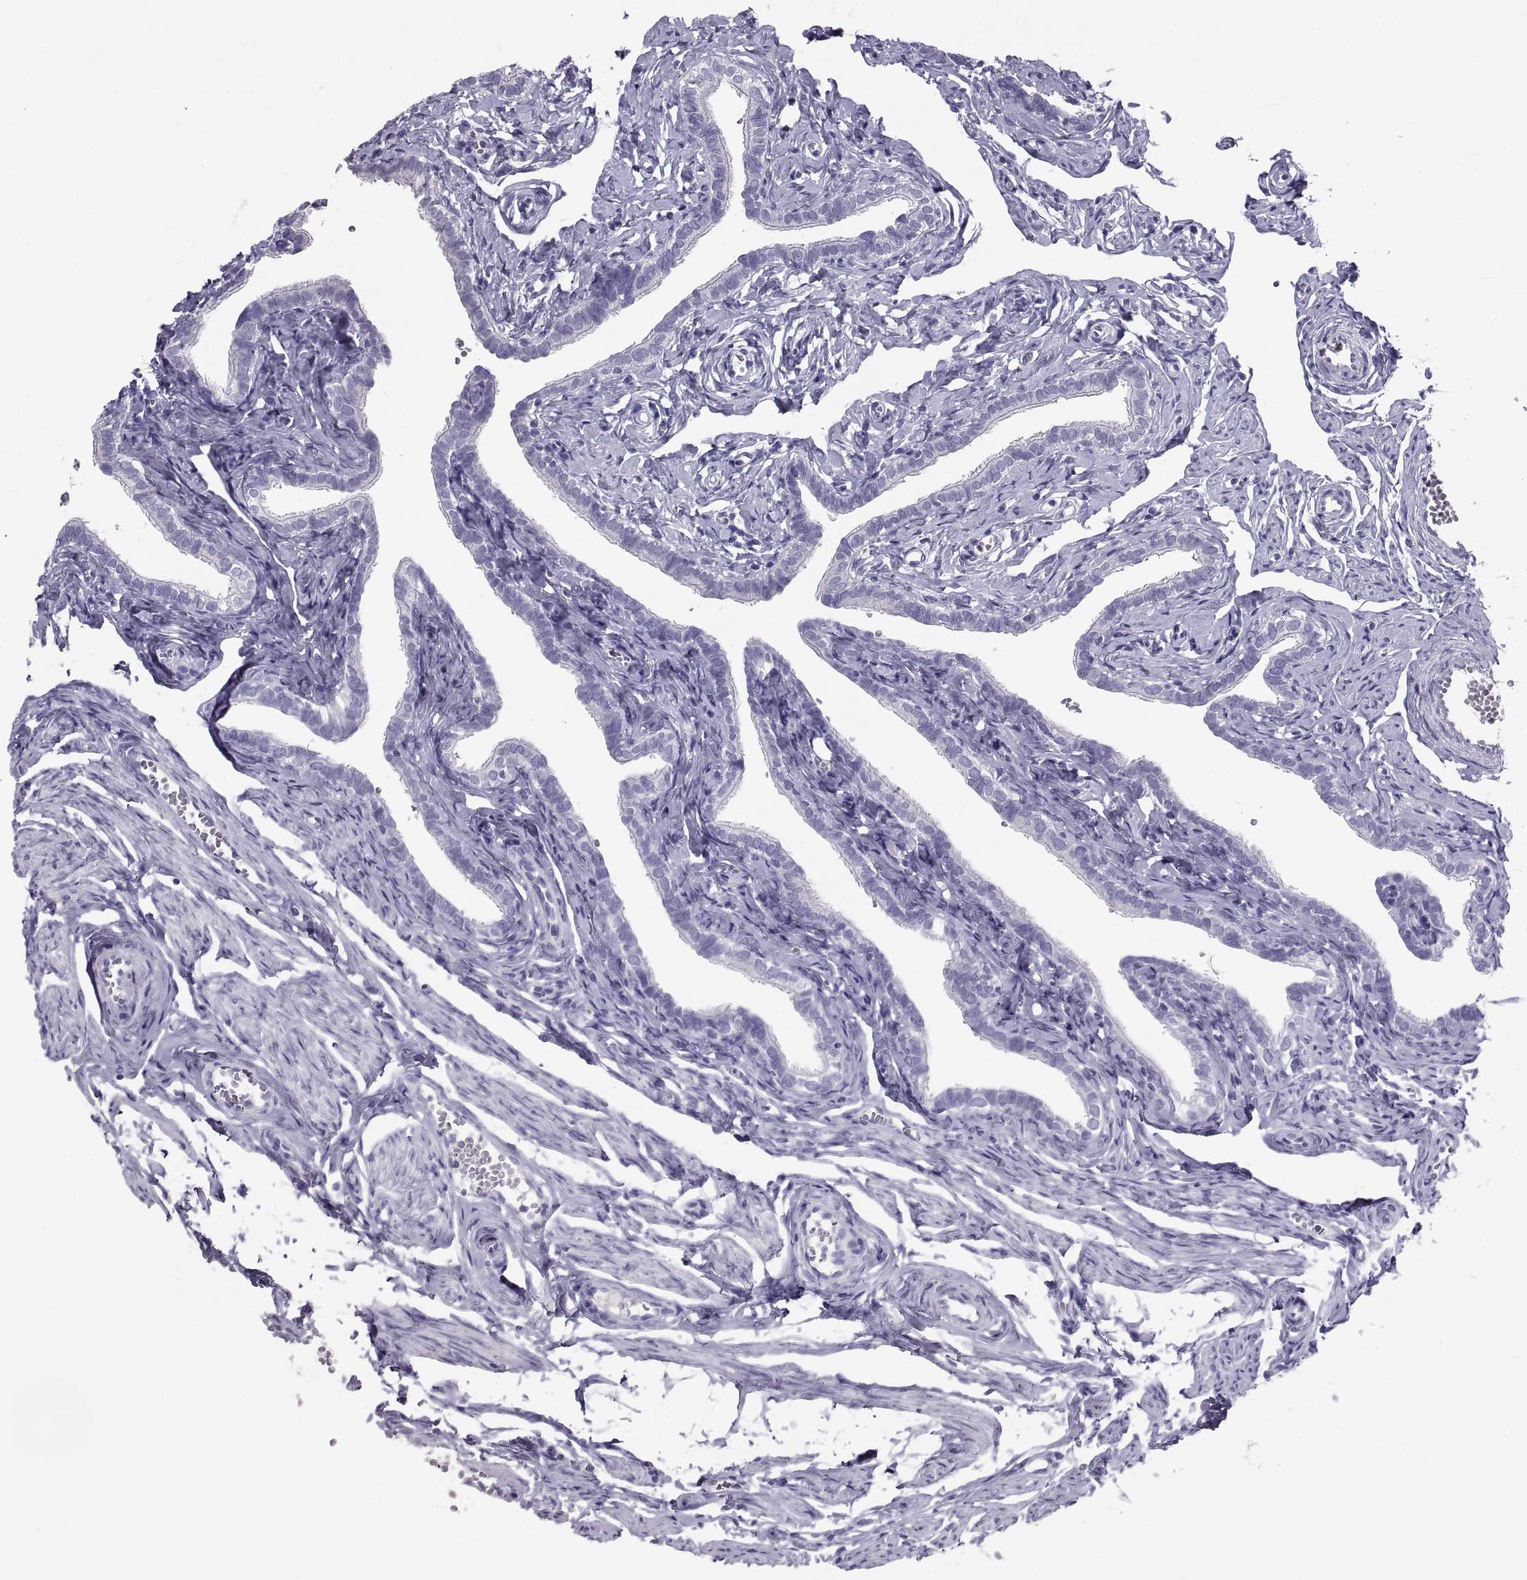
{"staining": {"intensity": "negative", "quantity": "none", "location": "none"}, "tissue": "fallopian tube", "cell_type": "Glandular cells", "image_type": "normal", "snomed": [{"axis": "morphology", "description": "Normal tissue, NOS"}, {"axis": "topography", "description": "Fallopian tube"}], "caption": "DAB (3,3'-diaminobenzidine) immunohistochemical staining of benign fallopian tube displays no significant positivity in glandular cells. The staining is performed using DAB (3,3'-diaminobenzidine) brown chromogen with nuclei counter-stained in using hematoxylin.", "gene": "PCSK1N", "patient": {"sex": "female", "age": 41}}